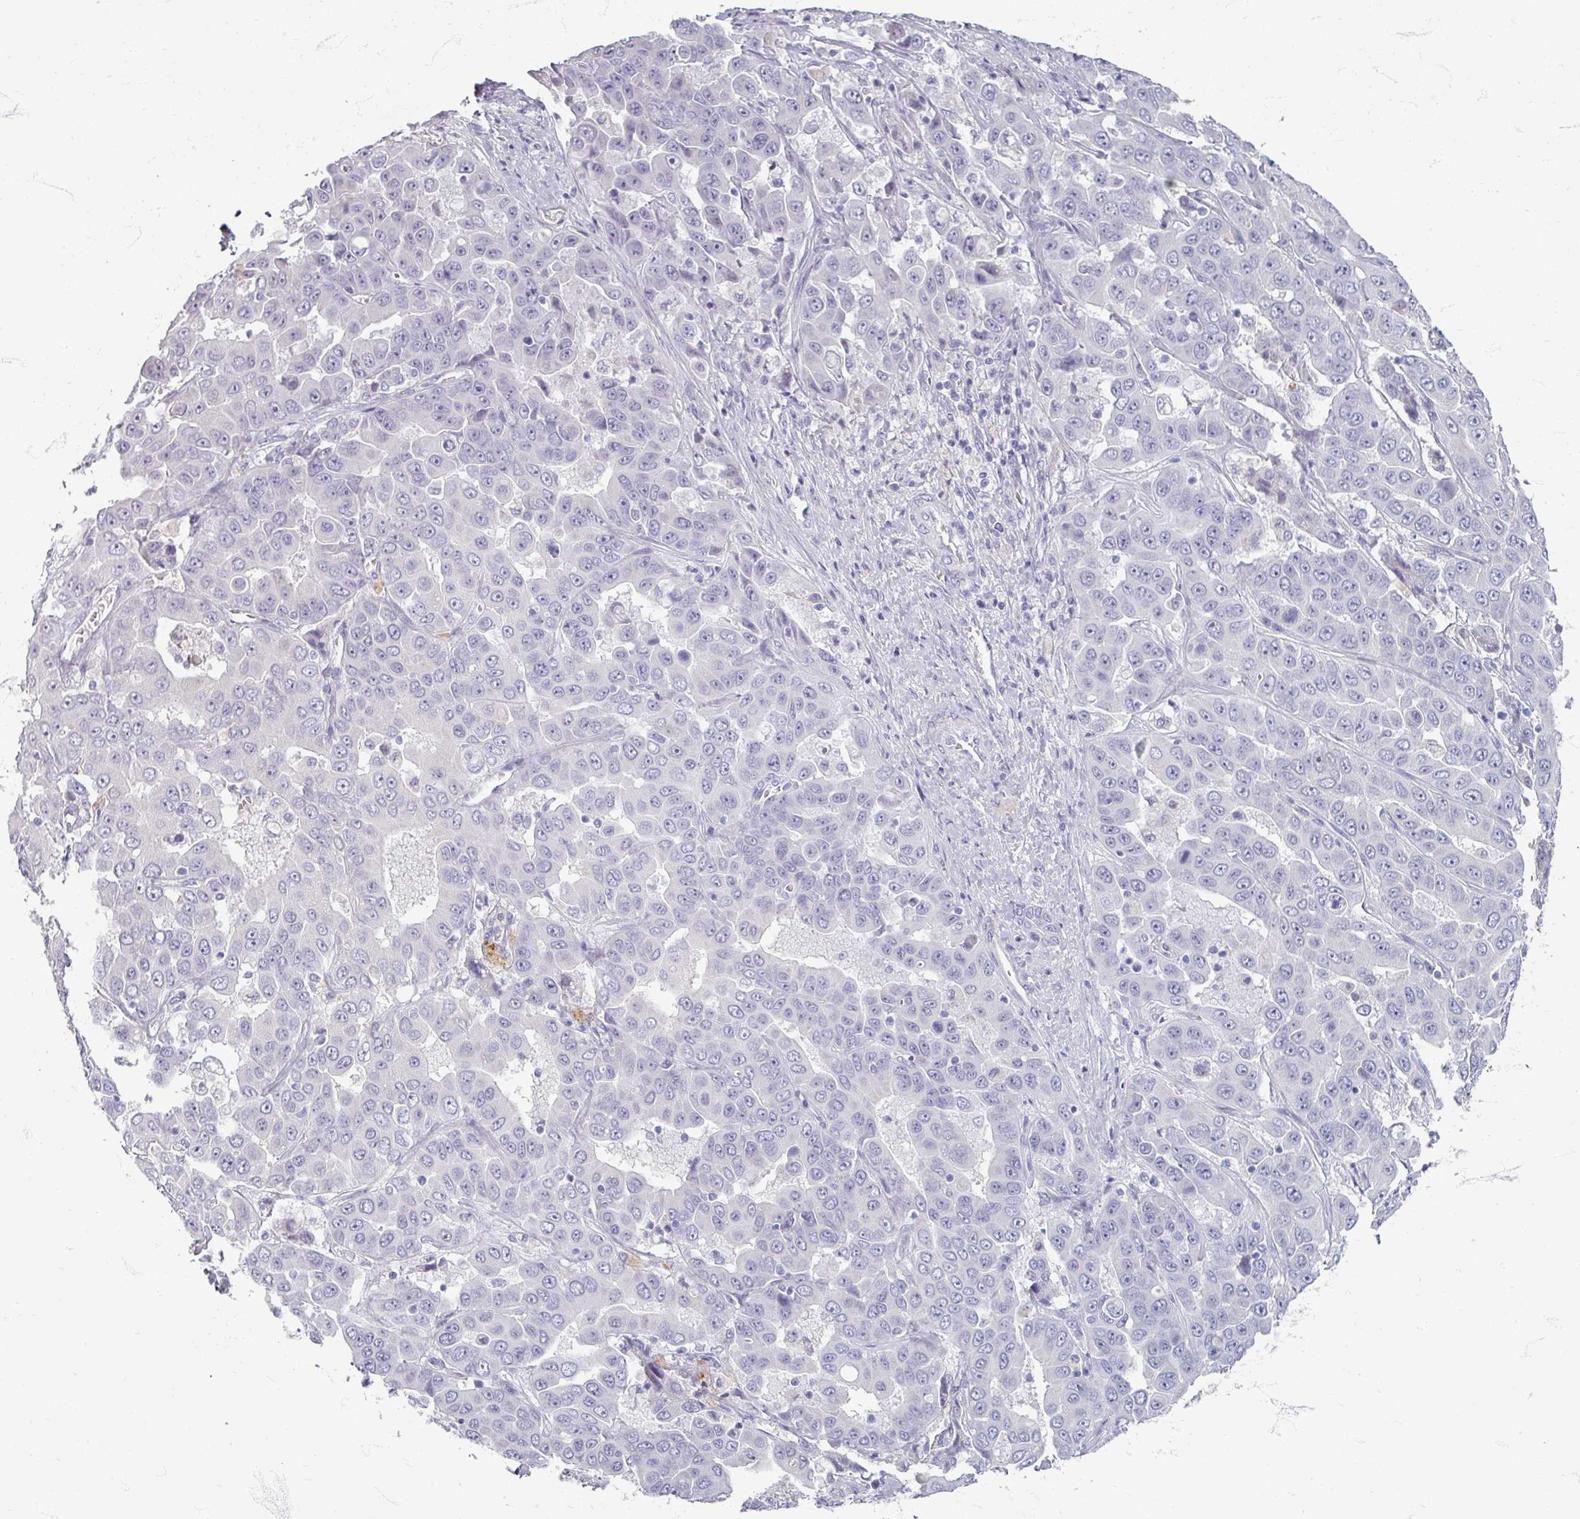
{"staining": {"intensity": "negative", "quantity": "none", "location": "none"}, "tissue": "liver cancer", "cell_type": "Tumor cells", "image_type": "cancer", "snomed": [{"axis": "morphology", "description": "Cholangiocarcinoma"}, {"axis": "topography", "description": "Liver"}], "caption": "This is an immunohistochemistry histopathology image of human liver cancer. There is no staining in tumor cells.", "gene": "ZNF878", "patient": {"sex": "female", "age": 52}}